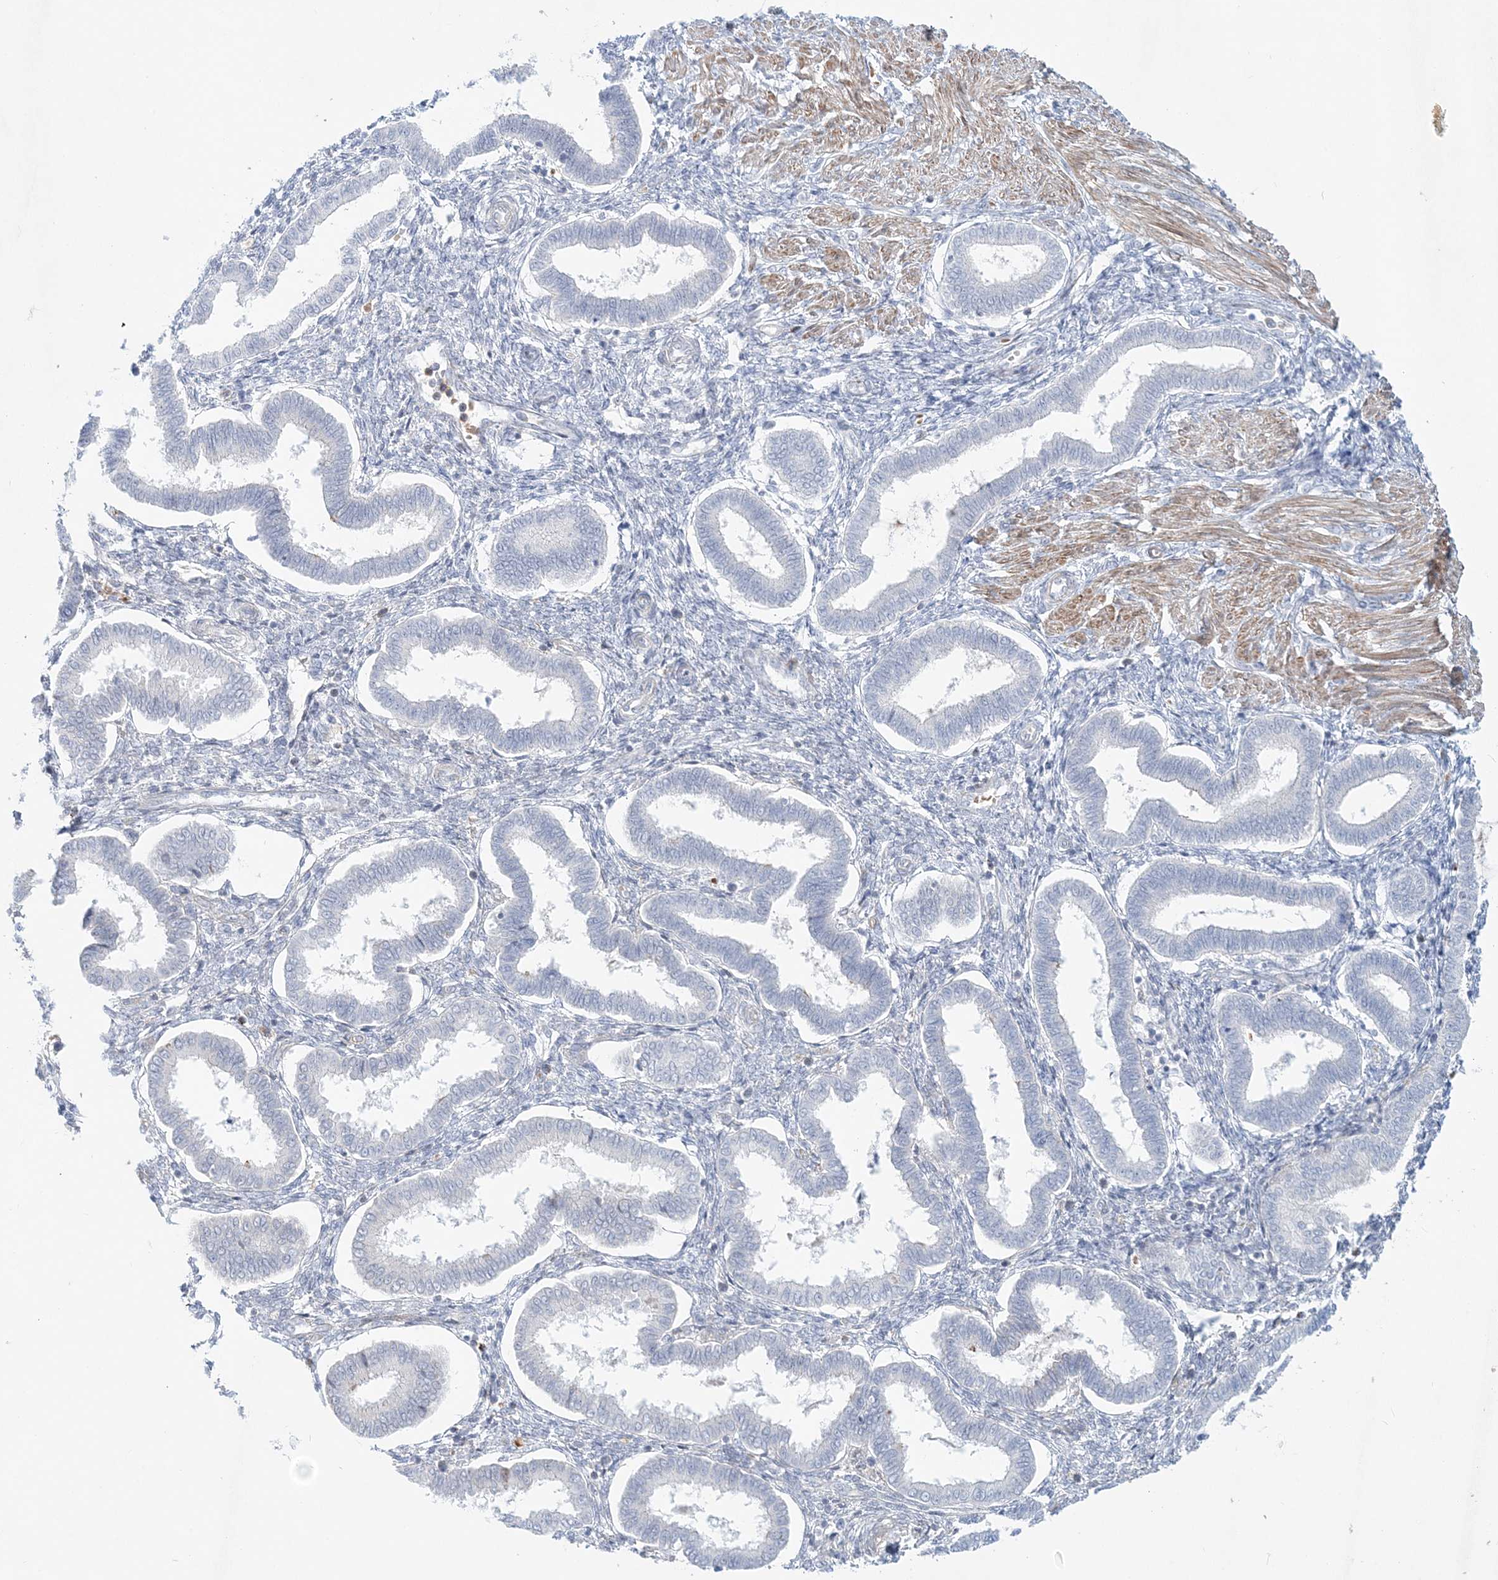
{"staining": {"intensity": "negative", "quantity": "none", "location": "none"}, "tissue": "endometrium", "cell_type": "Cells in endometrial stroma", "image_type": "normal", "snomed": [{"axis": "morphology", "description": "Normal tissue, NOS"}, {"axis": "topography", "description": "Endometrium"}], "caption": "High power microscopy photomicrograph of an IHC histopathology image of benign endometrium, revealing no significant expression in cells in endometrial stroma.", "gene": "DNAH5", "patient": {"sex": "female", "age": 24}}